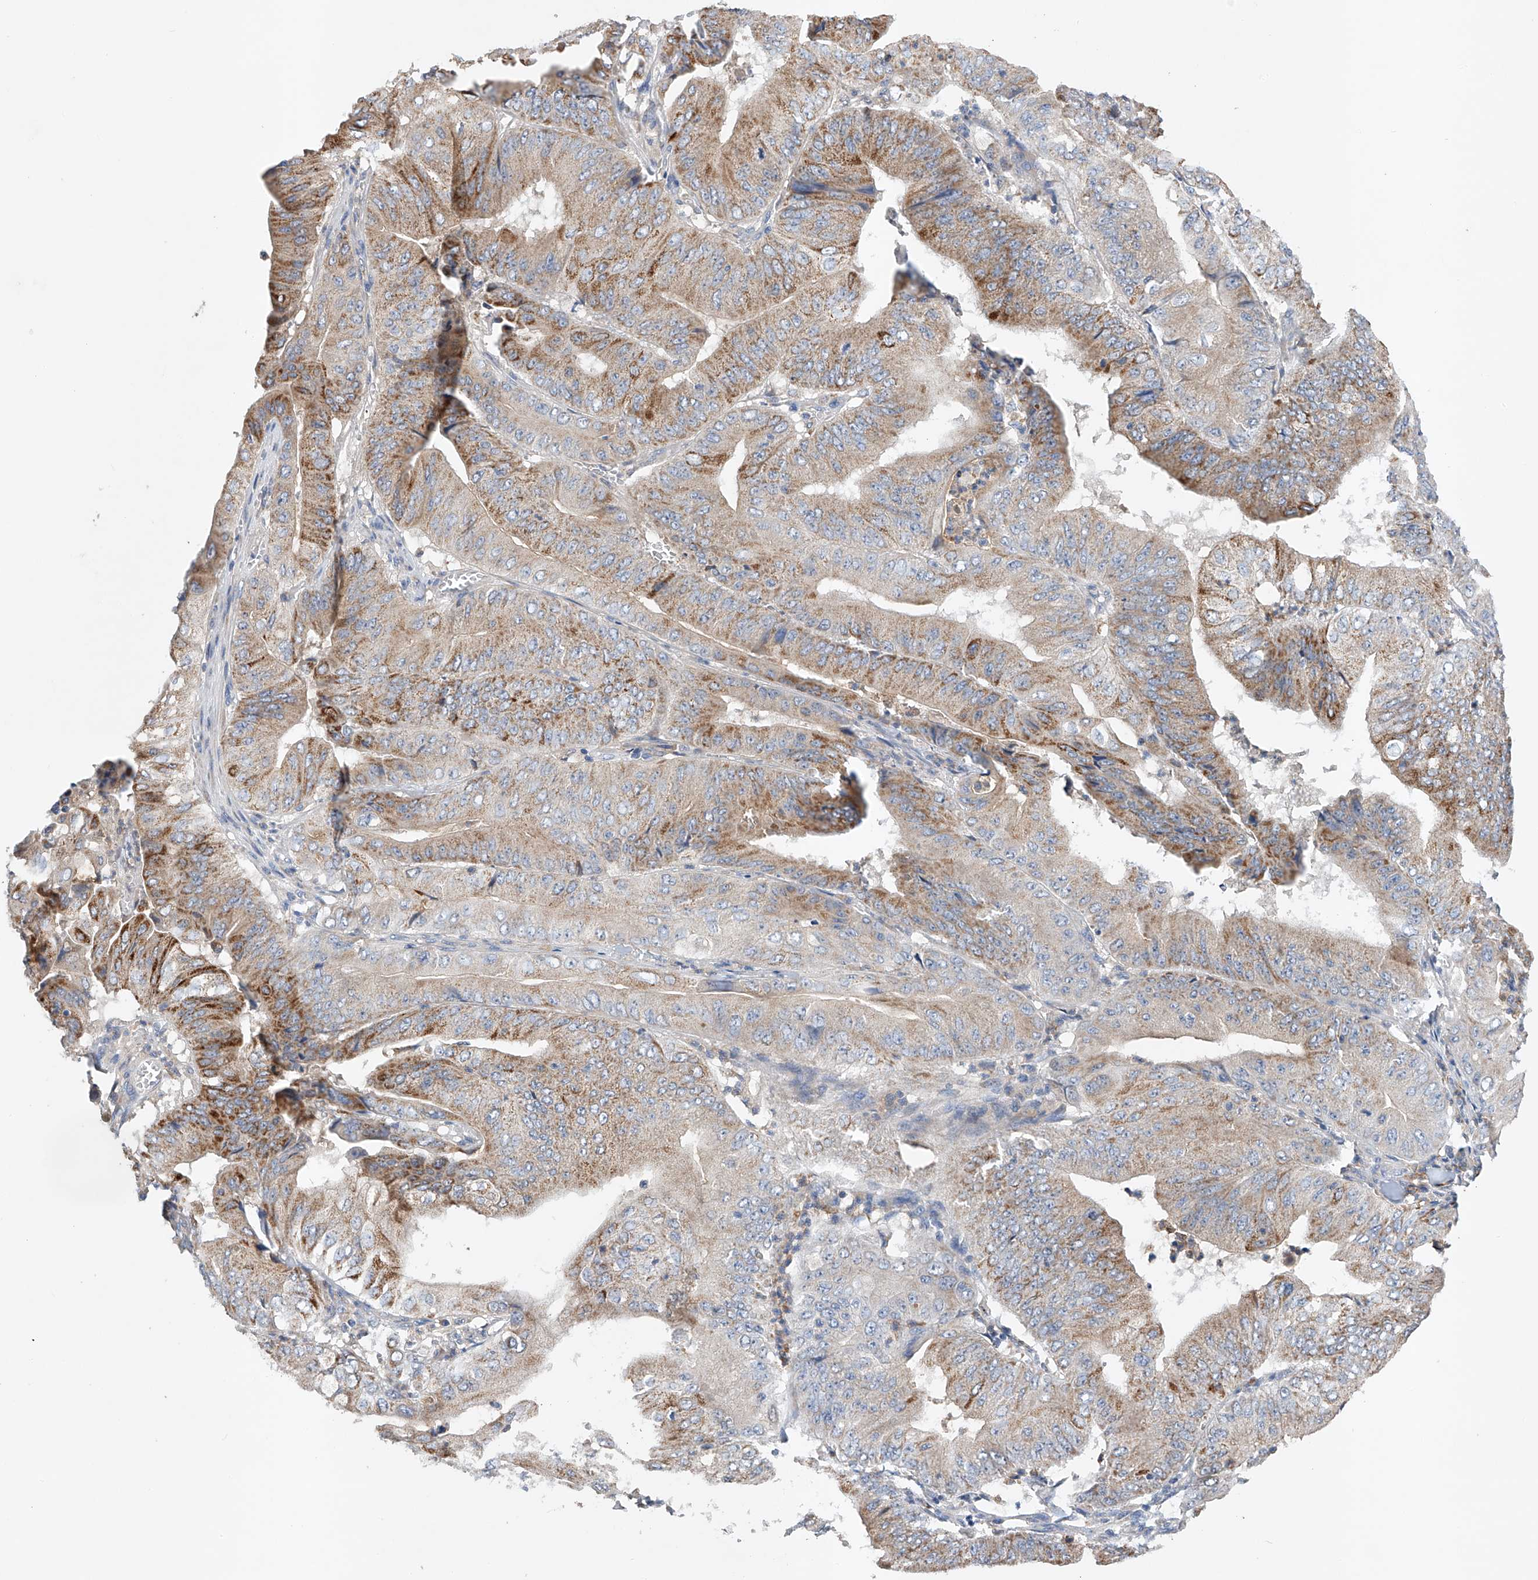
{"staining": {"intensity": "moderate", "quantity": ">75%", "location": "cytoplasmic/membranous"}, "tissue": "pancreatic cancer", "cell_type": "Tumor cells", "image_type": "cancer", "snomed": [{"axis": "morphology", "description": "Adenocarcinoma, NOS"}, {"axis": "topography", "description": "Pancreas"}], "caption": "Immunohistochemical staining of human pancreatic cancer displays medium levels of moderate cytoplasmic/membranous expression in approximately >75% of tumor cells.", "gene": "GPC4", "patient": {"sex": "female", "age": 77}}